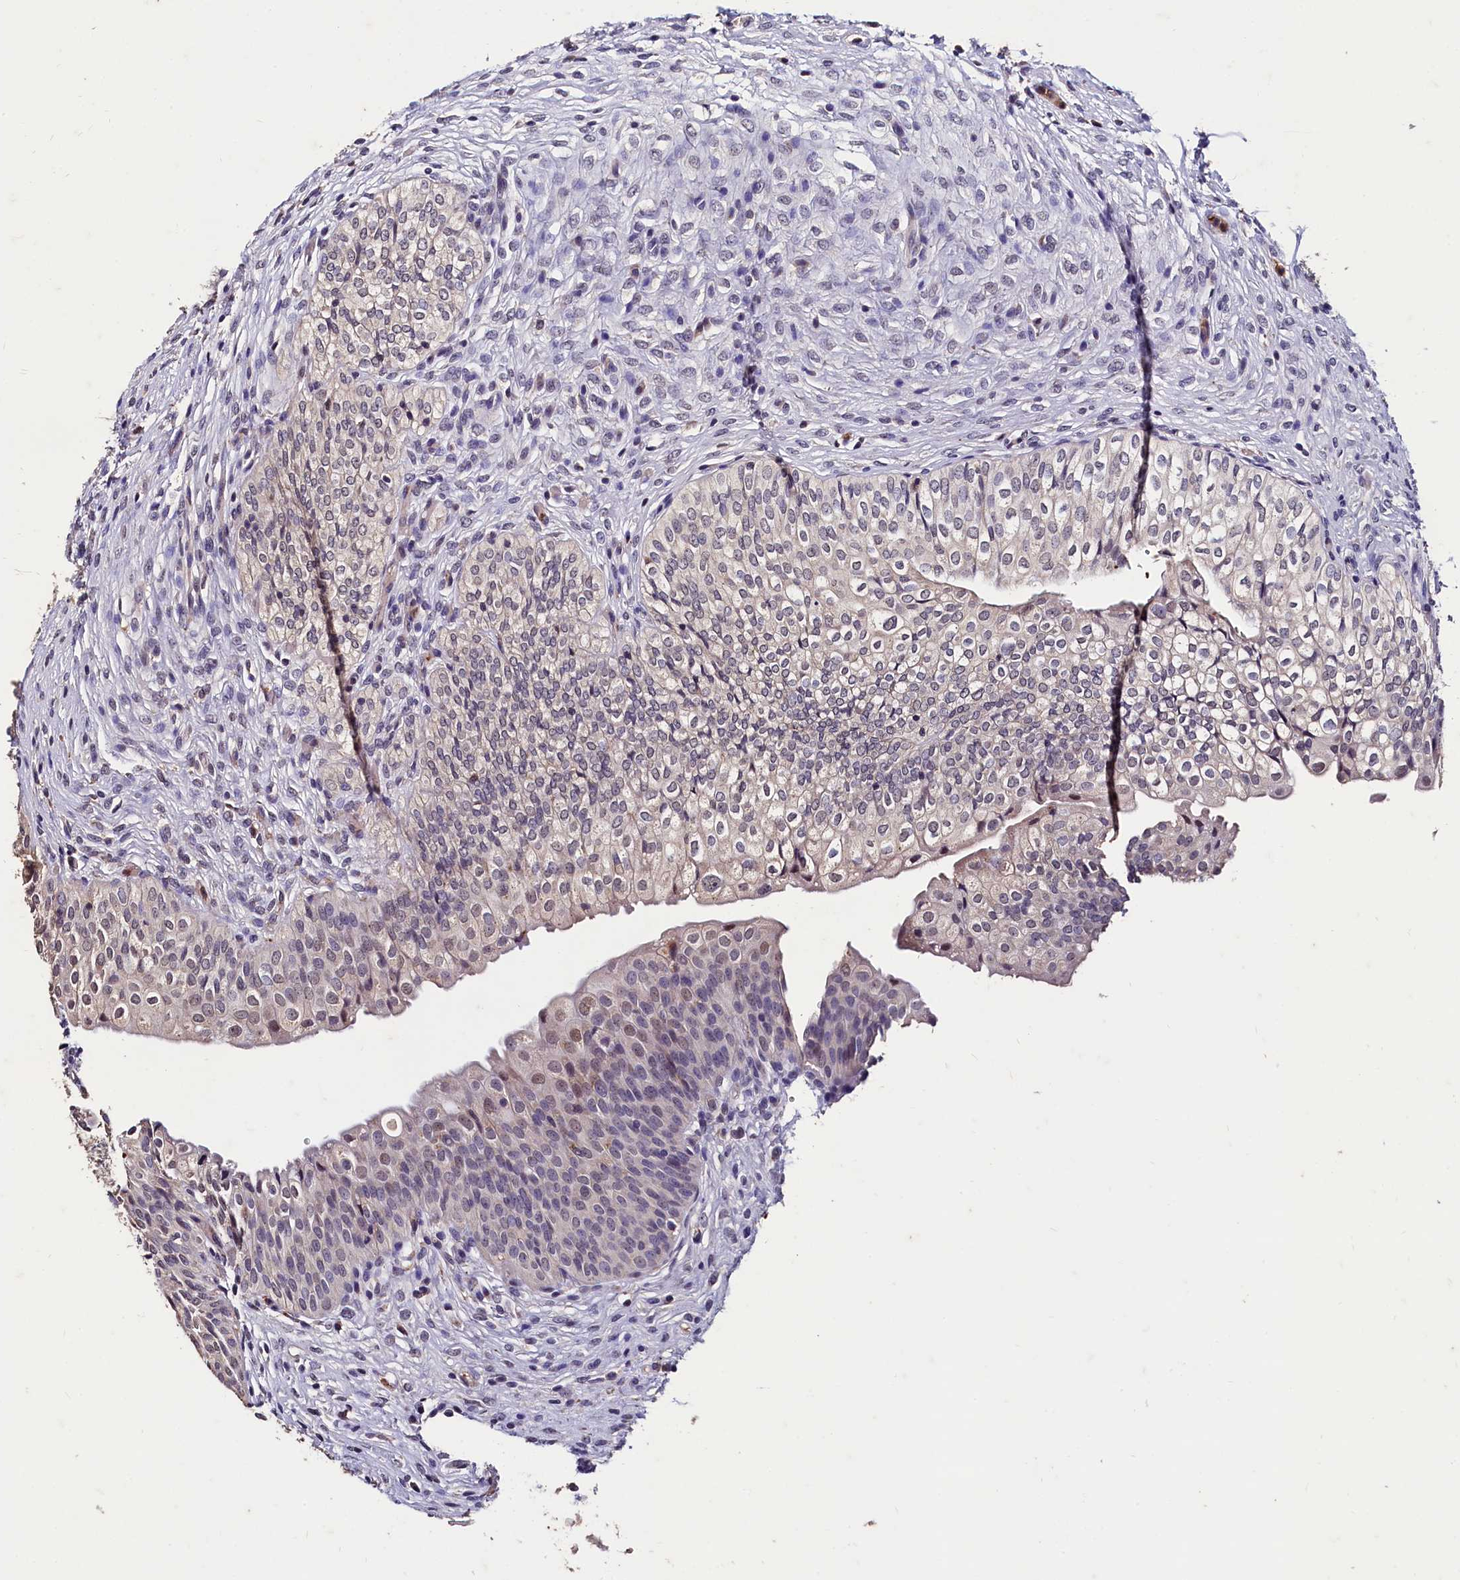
{"staining": {"intensity": "weak", "quantity": "25%-75%", "location": "cytoplasmic/membranous,nuclear"}, "tissue": "urinary bladder", "cell_type": "Urothelial cells", "image_type": "normal", "snomed": [{"axis": "morphology", "description": "Normal tissue, NOS"}, {"axis": "topography", "description": "Urinary bladder"}], "caption": "Immunohistochemical staining of unremarkable urinary bladder displays 25%-75% levels of weak cytoplasmic/membranous,nuclear protein positivity in about 25%-75% of urothelial cells. The protein is shown in brown color, while the nuclei are stained blue.", "gene": "CSTPP1", "patient": {"sex": "male", "age": 55}}